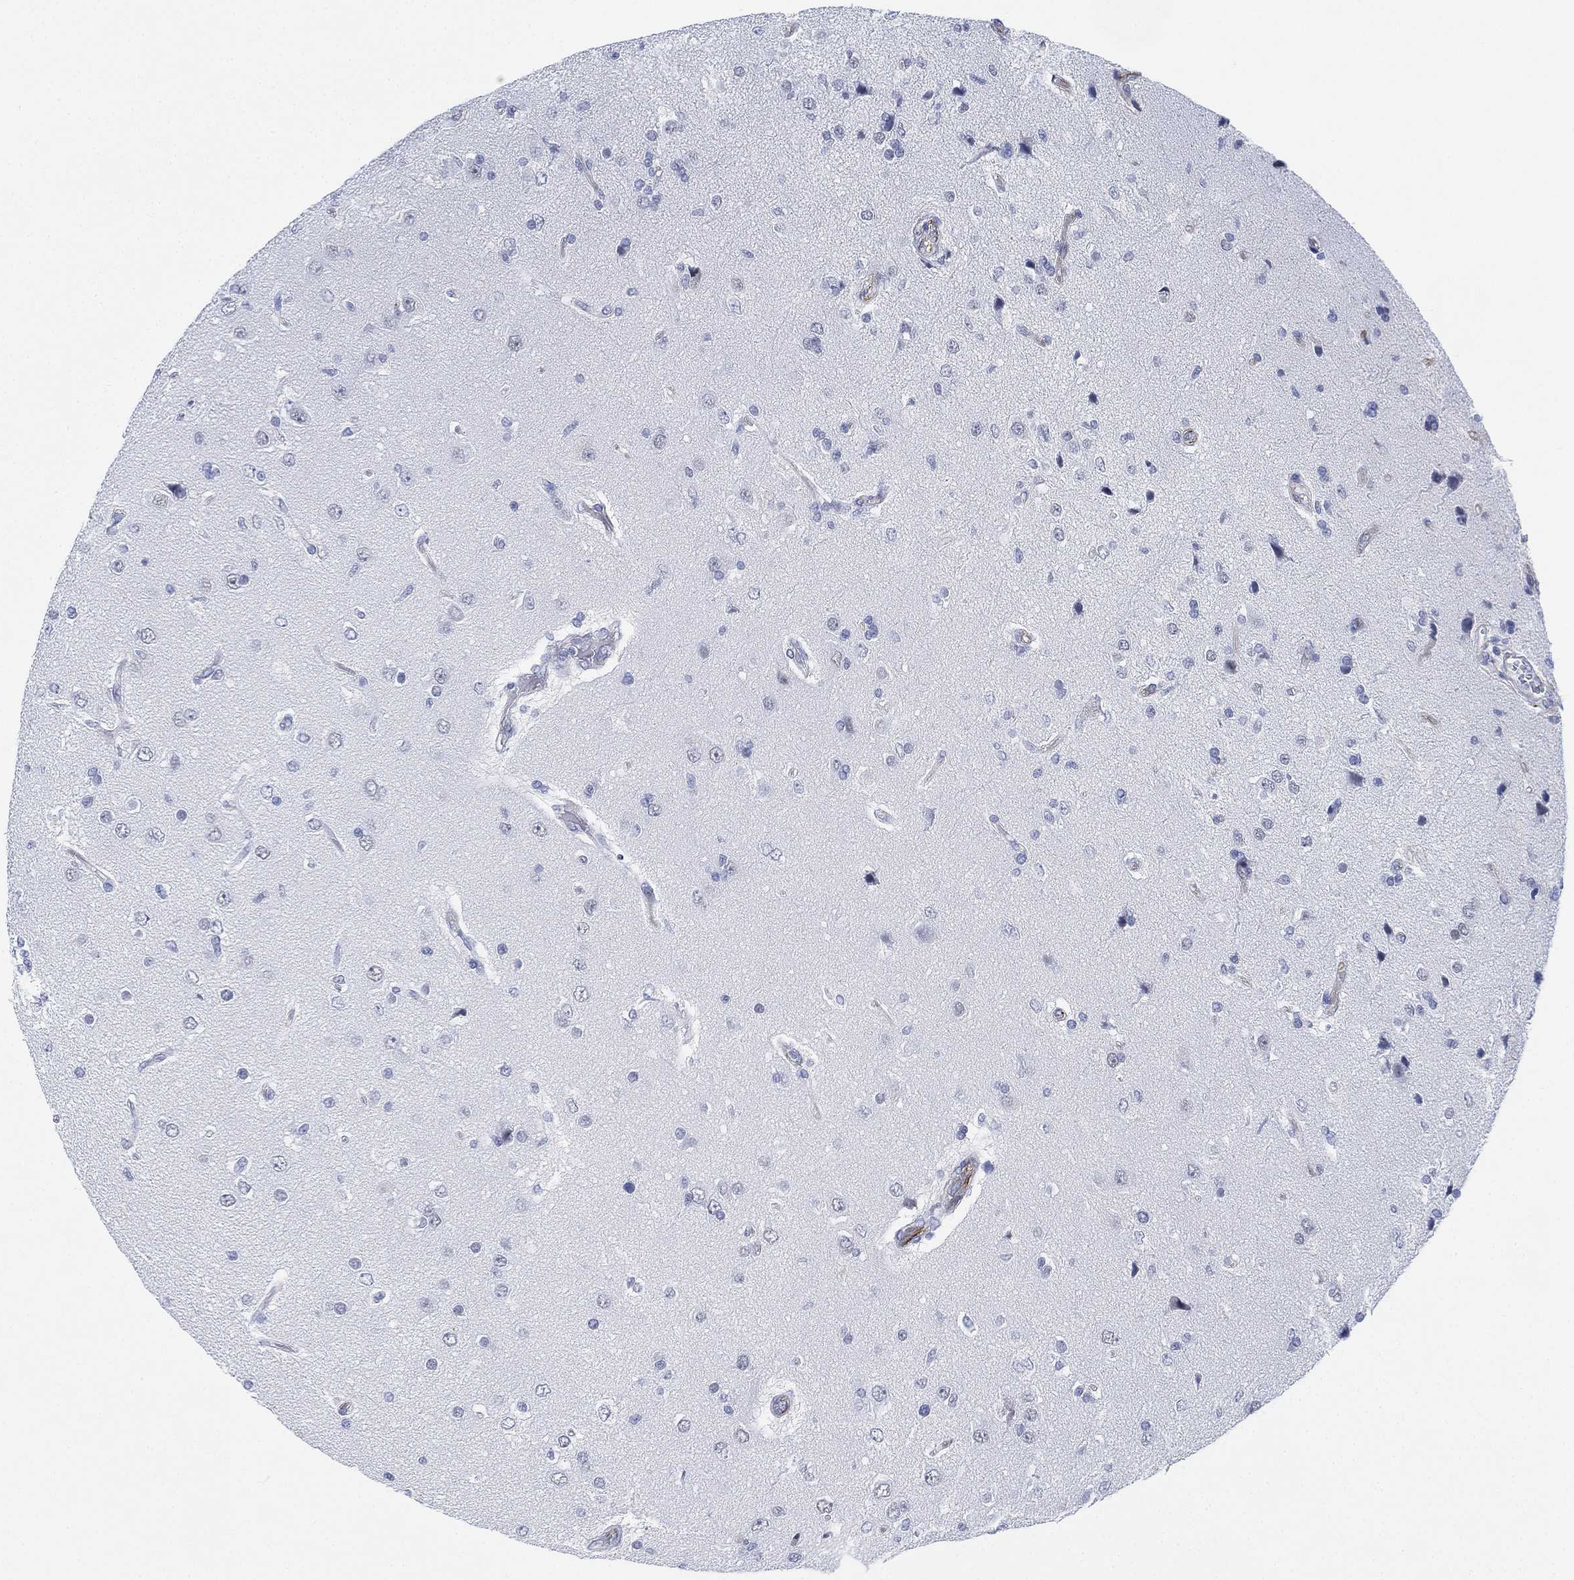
{"staining": {"intensity": "negative", "quantity": "none", "location": "none"}, "tissue": "glioma", "cell_type": "Tumor cells", "image_type": "cancer", "snomed": [{"axis": "morphology", "description": "Glioma, malignant, High grade"}, {"axis": "topography", "description": "Brain"}], "caption": "Protein analysis of glioma exhibits no significant positivity in tumor cells.", "gene": "PSKH2", "patient": {"sex": "male", "age": 56}}